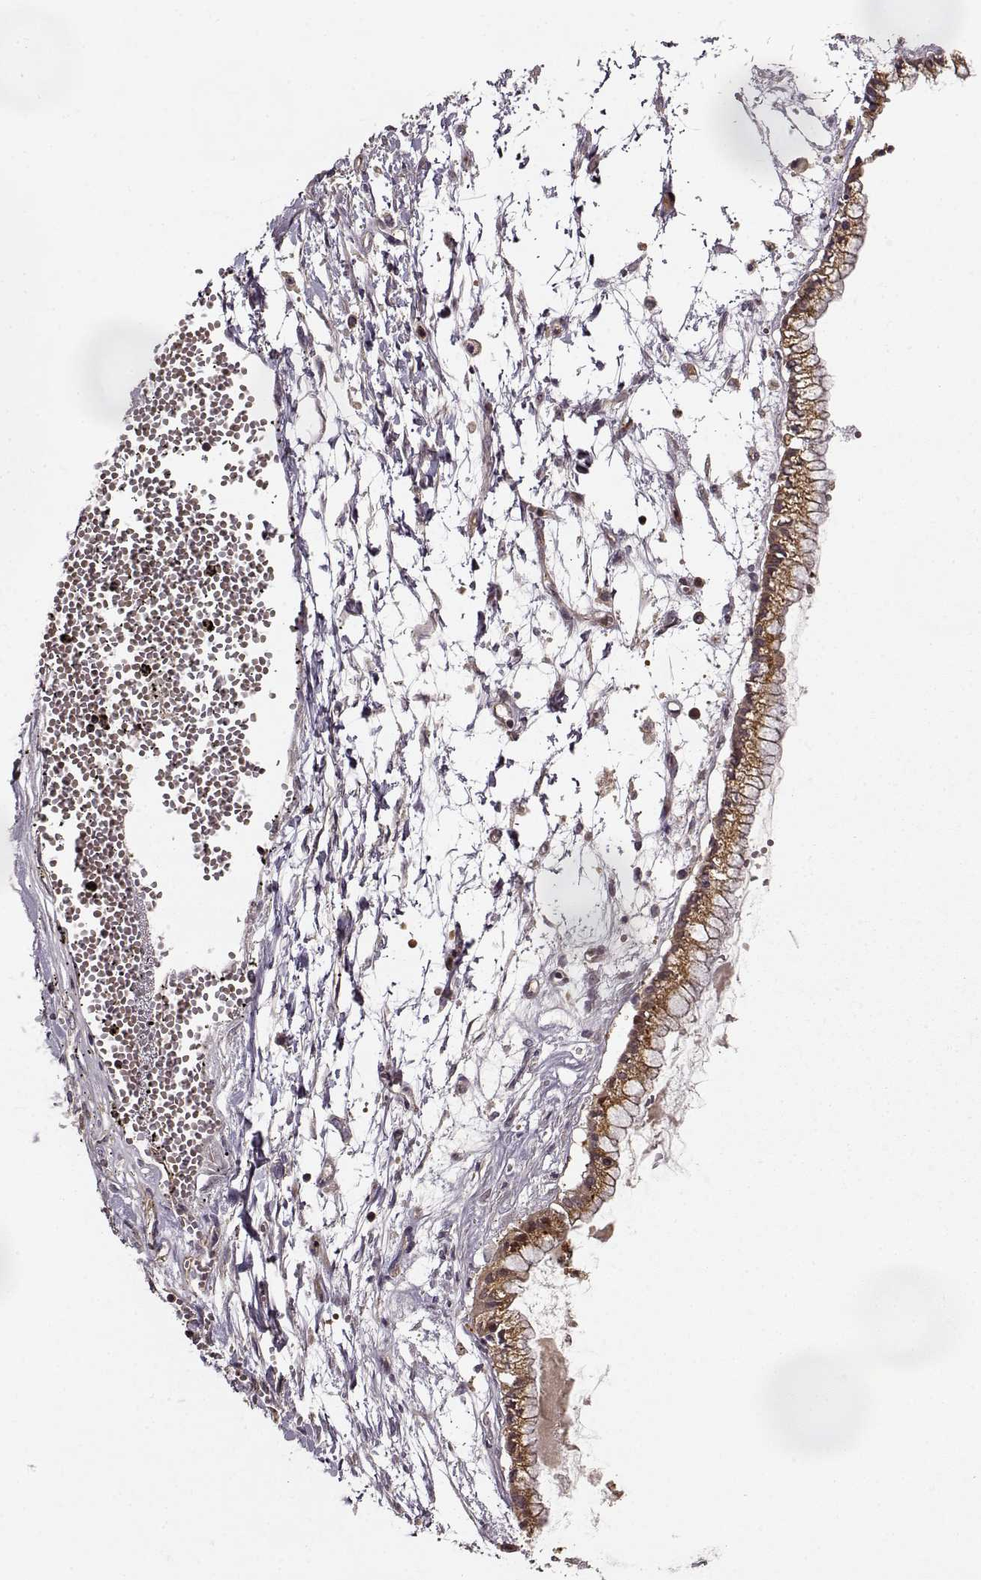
{"staining": {"intensity": "moderate", "quantity": ">75%", "location": "cytoplasmic/membranous"}, "tissue": "ovarian cancer", "cell_type": "Tumor cells", "image_type": "cancer", "snomed": [{"axis": "morphology", "description": "Cystadenocarcinoma, mucinous, NOS"}, {"axis": "topography", "description": "Ovary"}], "caption": "Protein expression analysis of ovarian cancer displays moderate cytoplasmic/membranous expression in approximately >75% of tumor cells.", "gene": "IFRD2", "patient": {"sex": "female", "age": 67}}